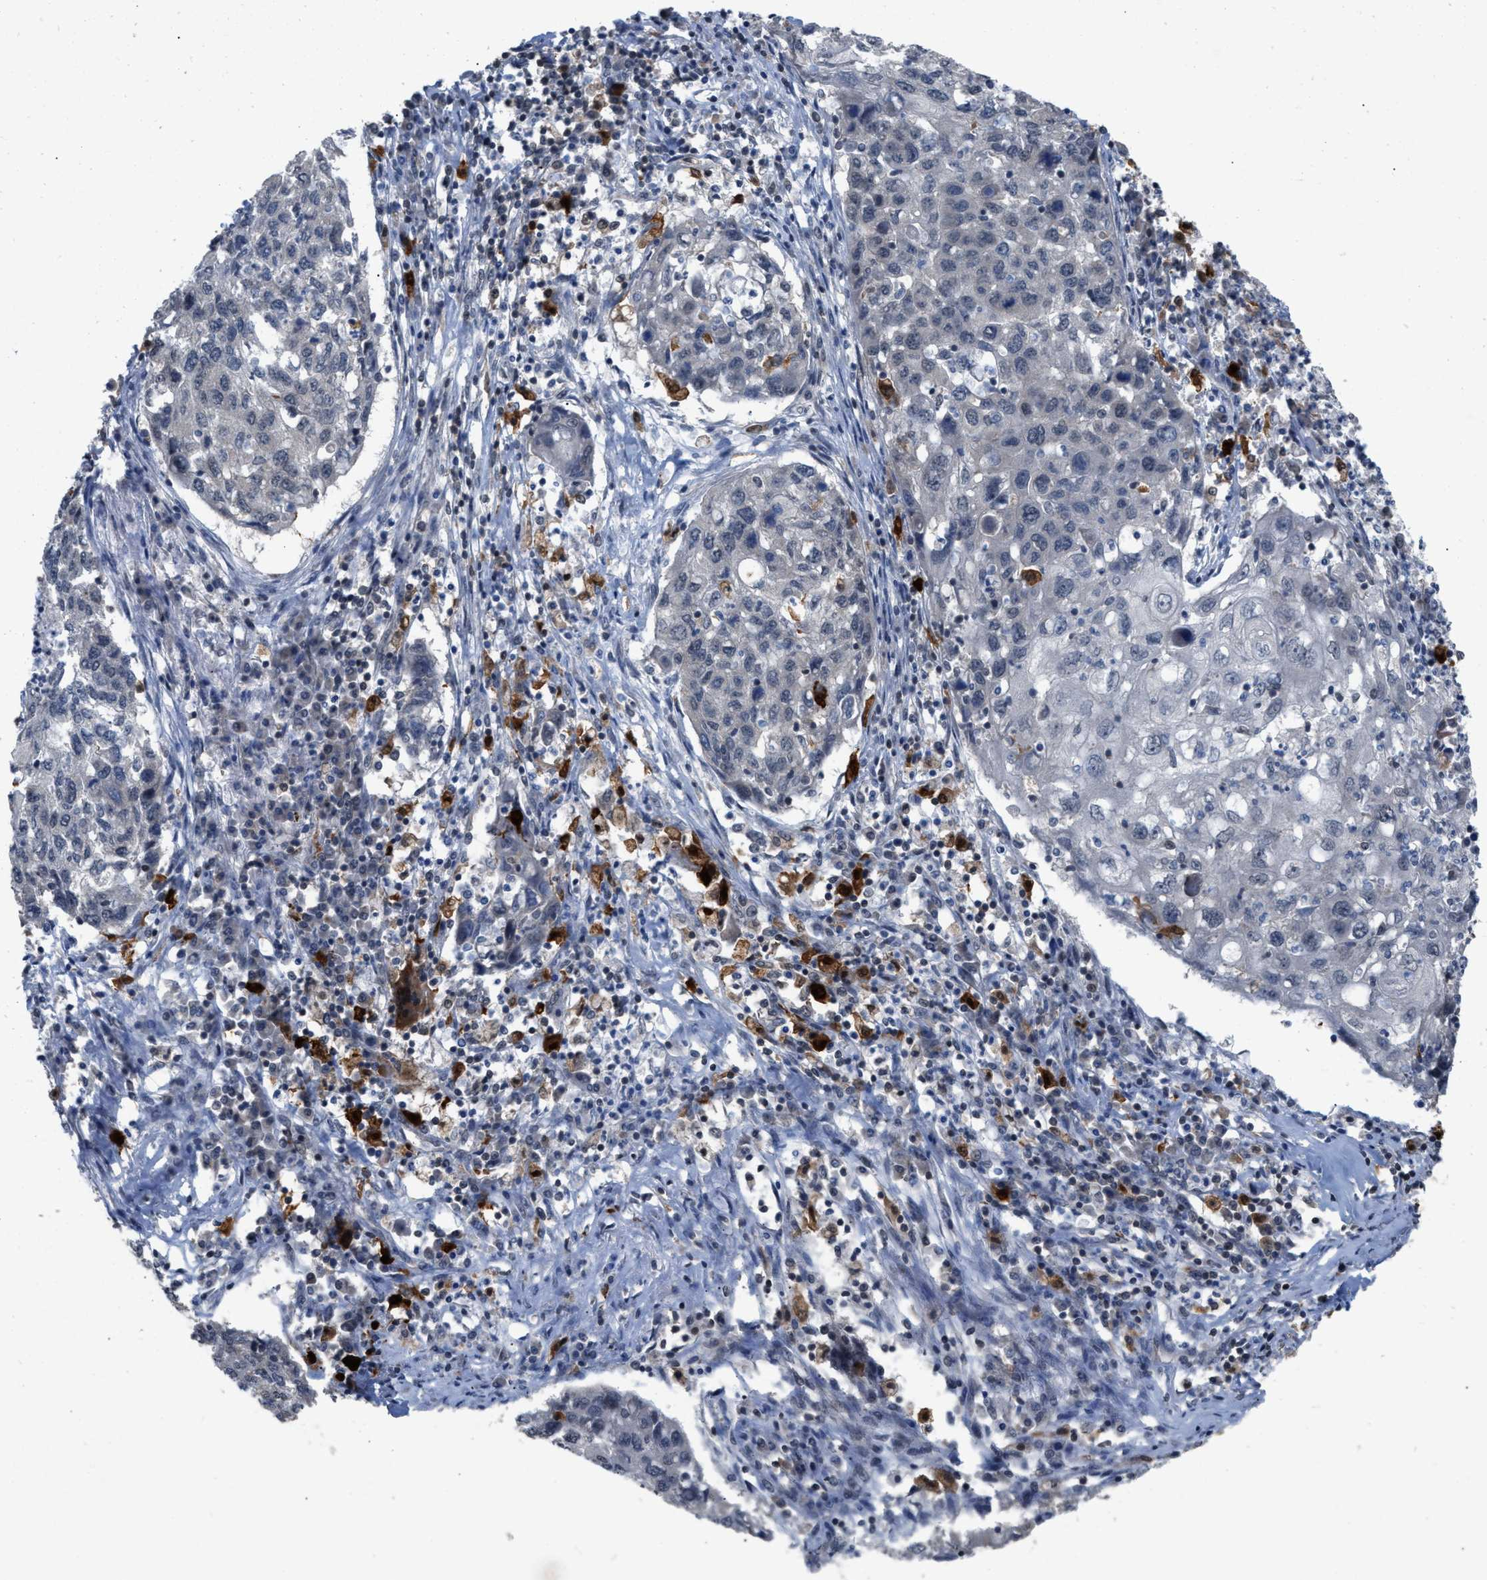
{"staining": {"intensity": "negative", "quantity": "none", "location": "none"}, "tissue": "lung cancer", "cell_type": "Tumor cells", "image_type": "cancer", "snomed": [{"axis": "morphology", "description": "Squamous cell carcinoma, NOS"}, {"axis": "topography", "description": "Lung"}], "caption": "A high-resolution micrograph shows immunohistochemistry (IHC) staining of squamous cell carcinoma (lung), which reveals no significant staining in tumor cells.", "gene": "C9orf78", "patient": {"sex": "female", "age": 63}}